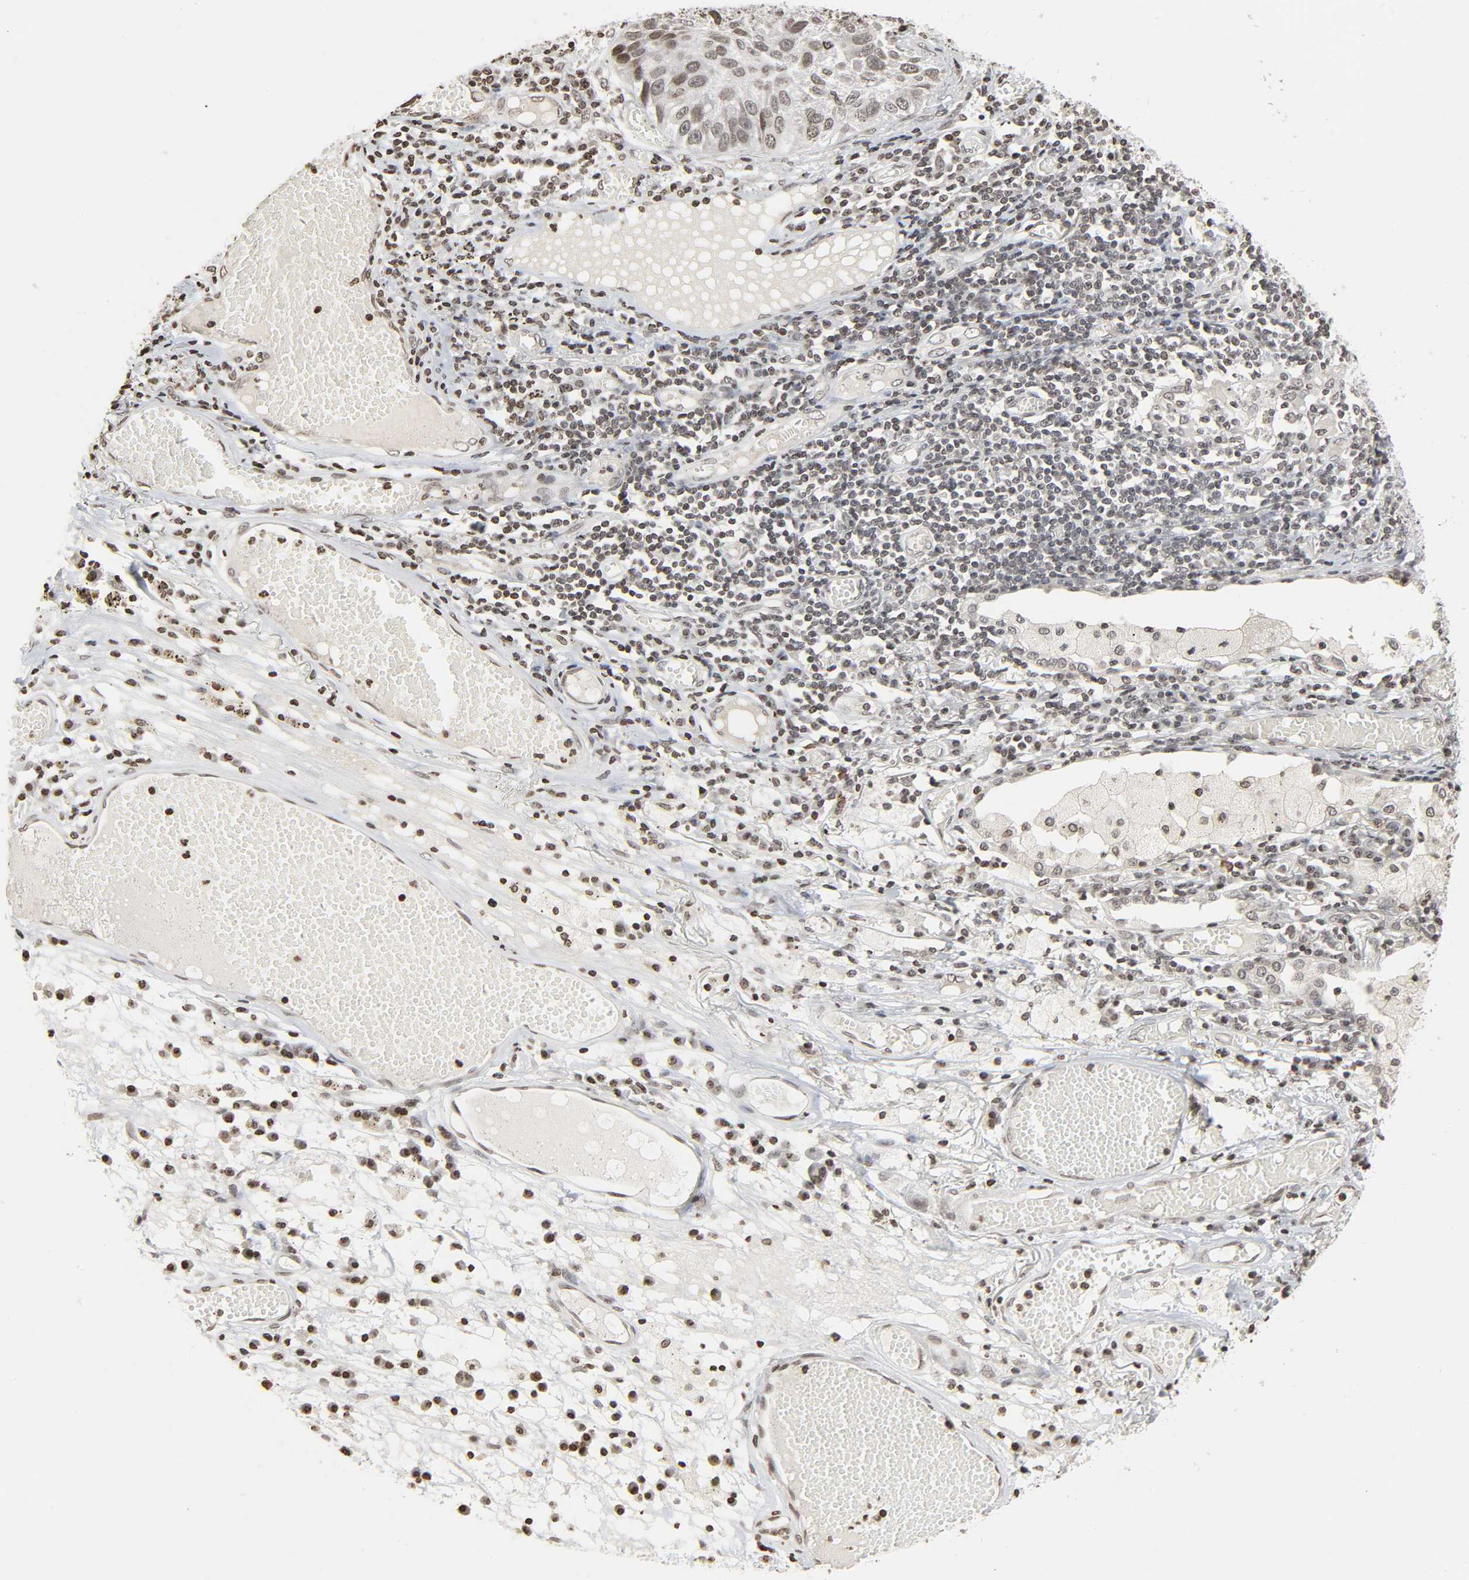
{"staining": {"intensity": "weak", "quantity": ">75%", "location": "nuclear"}, "tissue": "lung cancer", "cell_type": "Tumor cells", "image_type": "cancer", "snomed": [{"axis": "morphology", "description": "Squamous cell carcinoma, NOS"}, {"axis": "topography", "description": "Lung"}], "caption": "Brown immunohistochemical staining in lung squamous cell carcinoma reveals weak nuclear expression in approximately >75% of tumor cells. (DAB IHC, brown staining for protein, blue staining for nuclei).", "gene": "ELAVL1", "patient": {"sex": "male", "age": 71}}